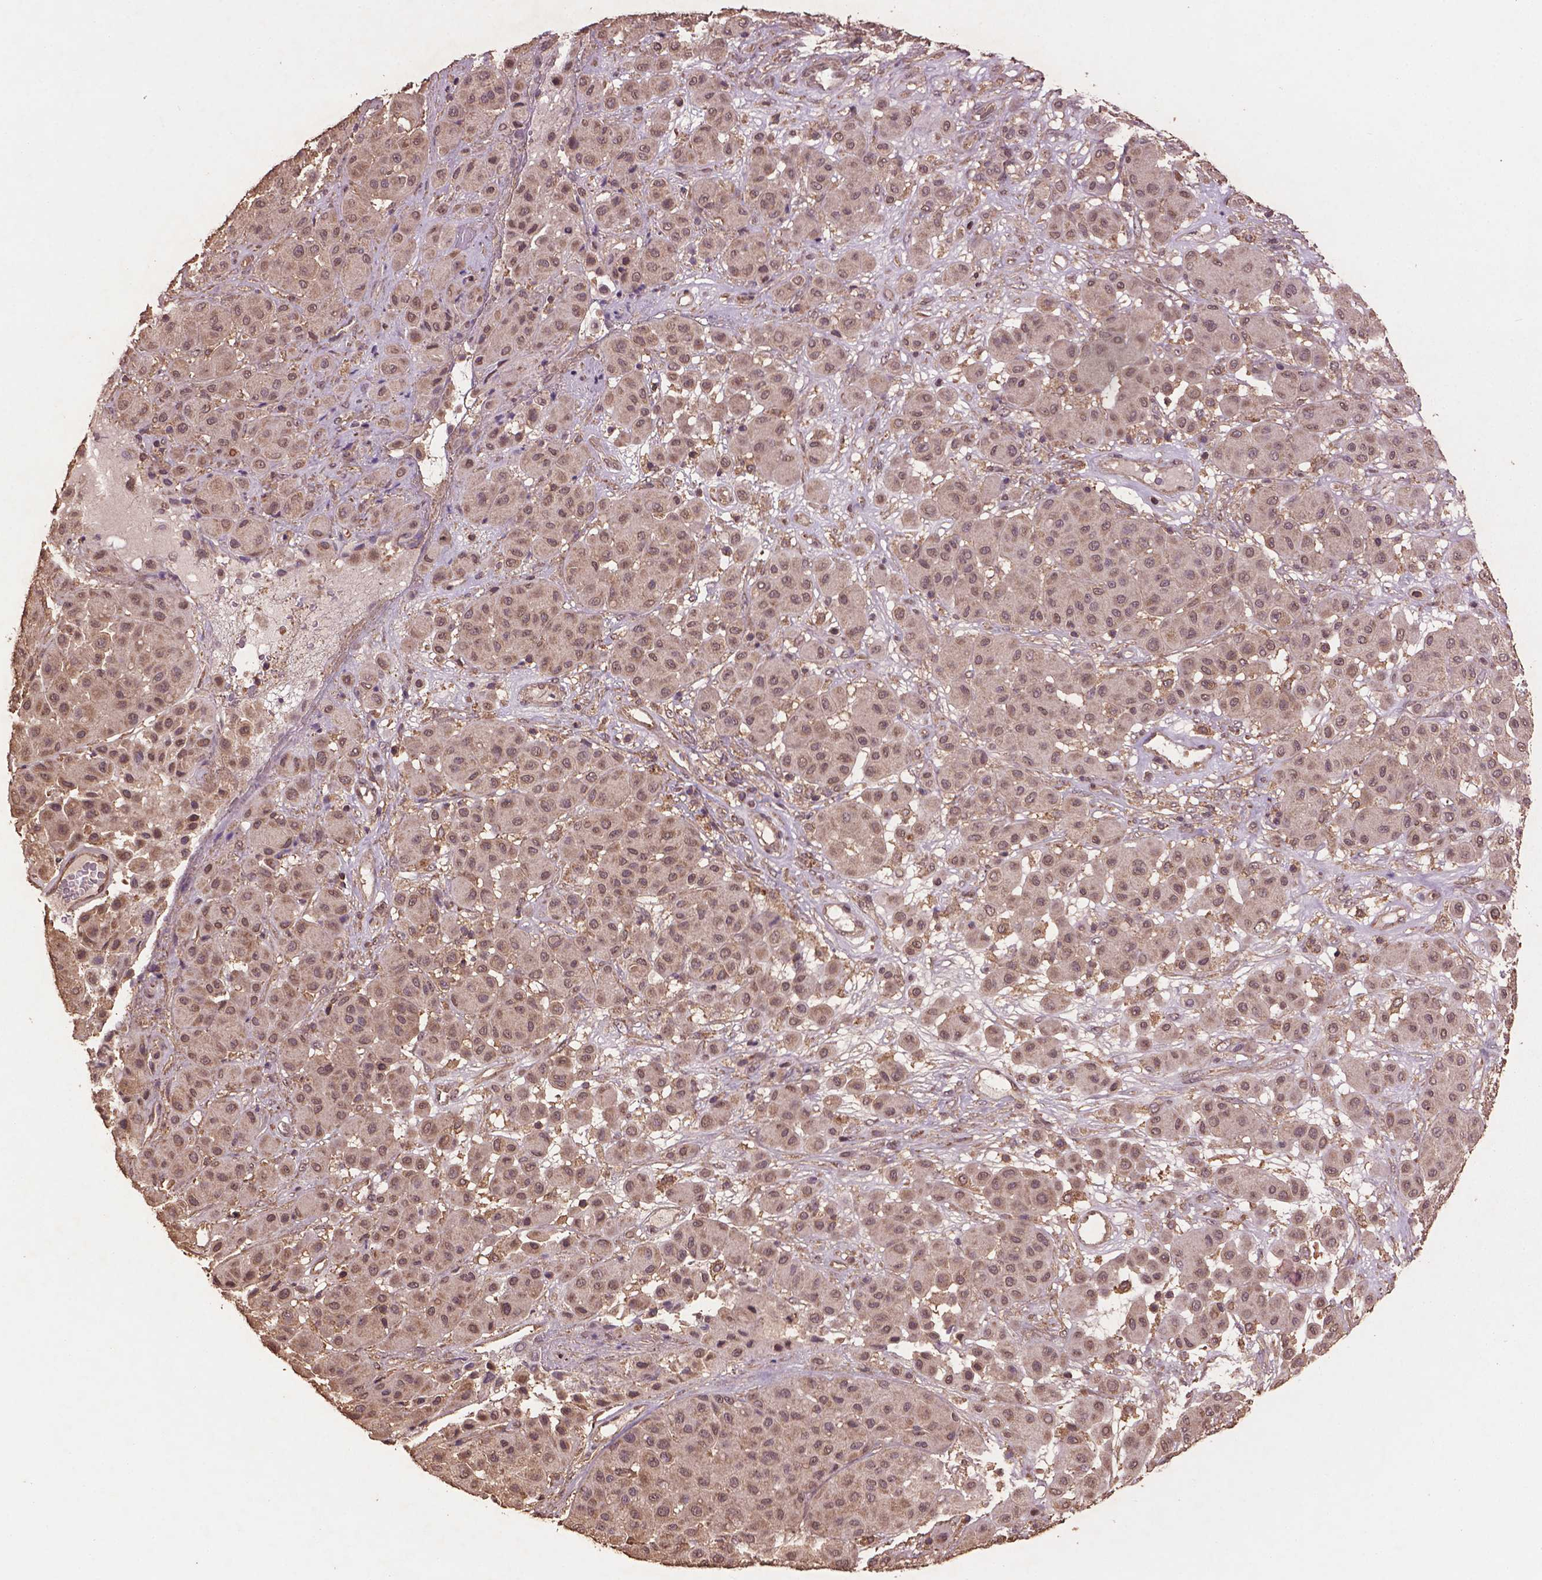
{"staining": {"intensity": "weak", "quantity": "25%-75%", "location": "cytoplasmic/membranous"}, "tissue": "melanoma", "cell_type": "Tumor cells", "image_type": "cancer", "snomed": [{"axis": "morphology", "description": "Malignant melanoma, Metastatic site"}, {"axis": "topography", "description": "Smooth muscle"}], "caption": "Immunohistochemical staining of human melanoma reveals weak cytoplasmic/membranous protein positivity in about 25%-75% of tumor cells.", "gene": "BABAM1", "patient": {"sex": "male", "age": 41}}